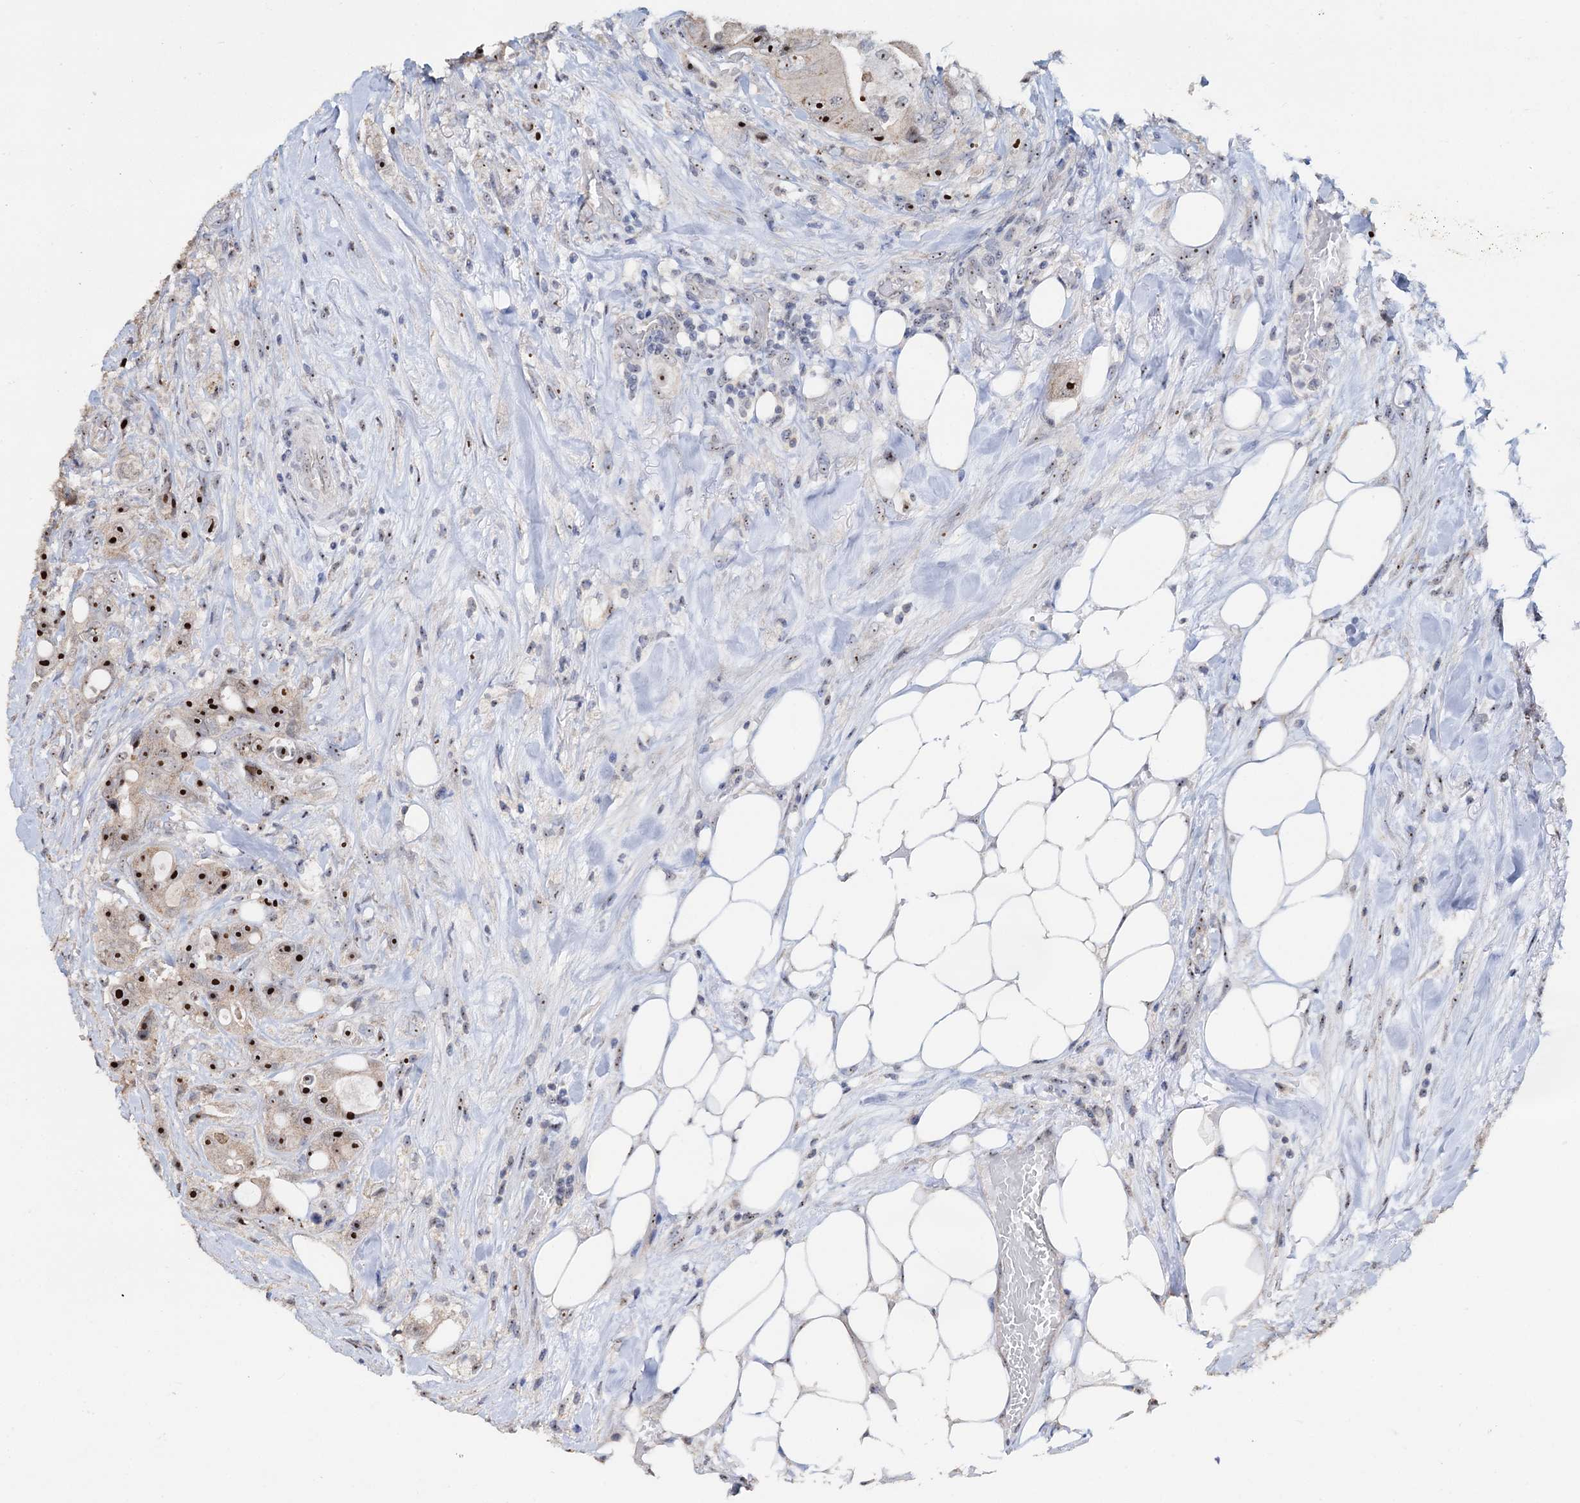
{"staining": {"intensity": "strong", "quantity": ">75%", "location": "nuclear"}, "tissue": "colorectal cancer", "cell_type": "Tumor cells", "image_type": "cancer", "snomed": [{"axis": "morphology", "description": "Adenocarcinoma, NOS"}, {"axis": "topography", "description": "Colon"}], "caption": "Colorectal cancer (adenocarcinoma) tissue displays strong nuclear expression in about >75% of tumor cells", "gene": "C2CD3", "patient": {"sex": "female", "age": 46}}